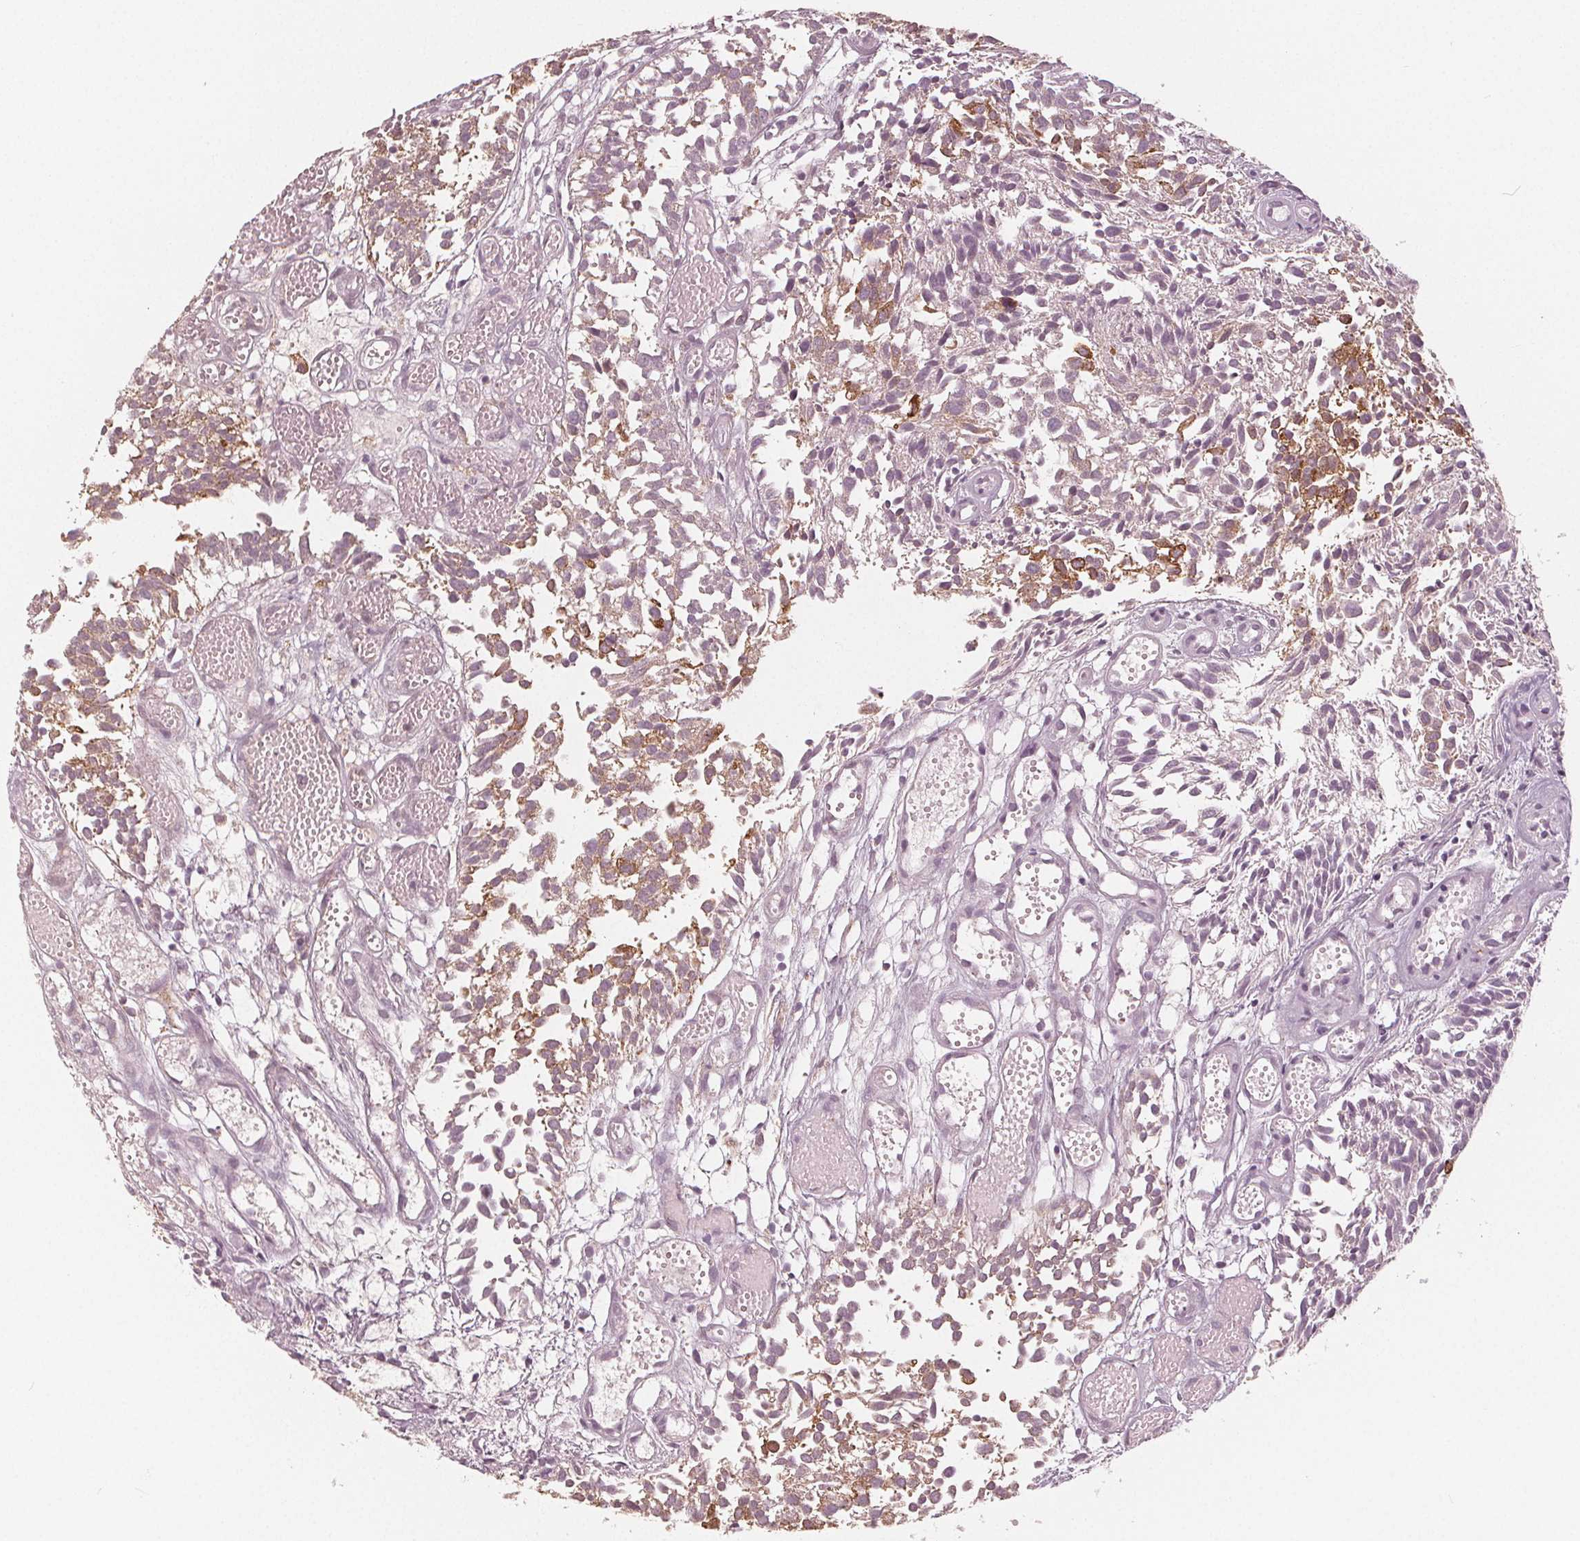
{"staining": {"intensity": "moderate", "quantity": "25%-75%", "location": "cytoplasmic/membranous,nuclear"}, "tissue": "urothelial cancer", "cell_type": "Tumor cells", "image_type": "cancer", "snomed": [{"axis": "morphology", "description": "Urothelial carcinoma, Low grade"}, {"axis": "topography", "description": "Urinary bladder"}], "caption": "IHC of human urothelial cancer reveals medium levels of moderate cytoplasmic/membranous and nuclear staining in approximately 25%-75% of tumor cells.", "gene": "SQSTM1", "patient": {"sex": "male", "age": 70}}